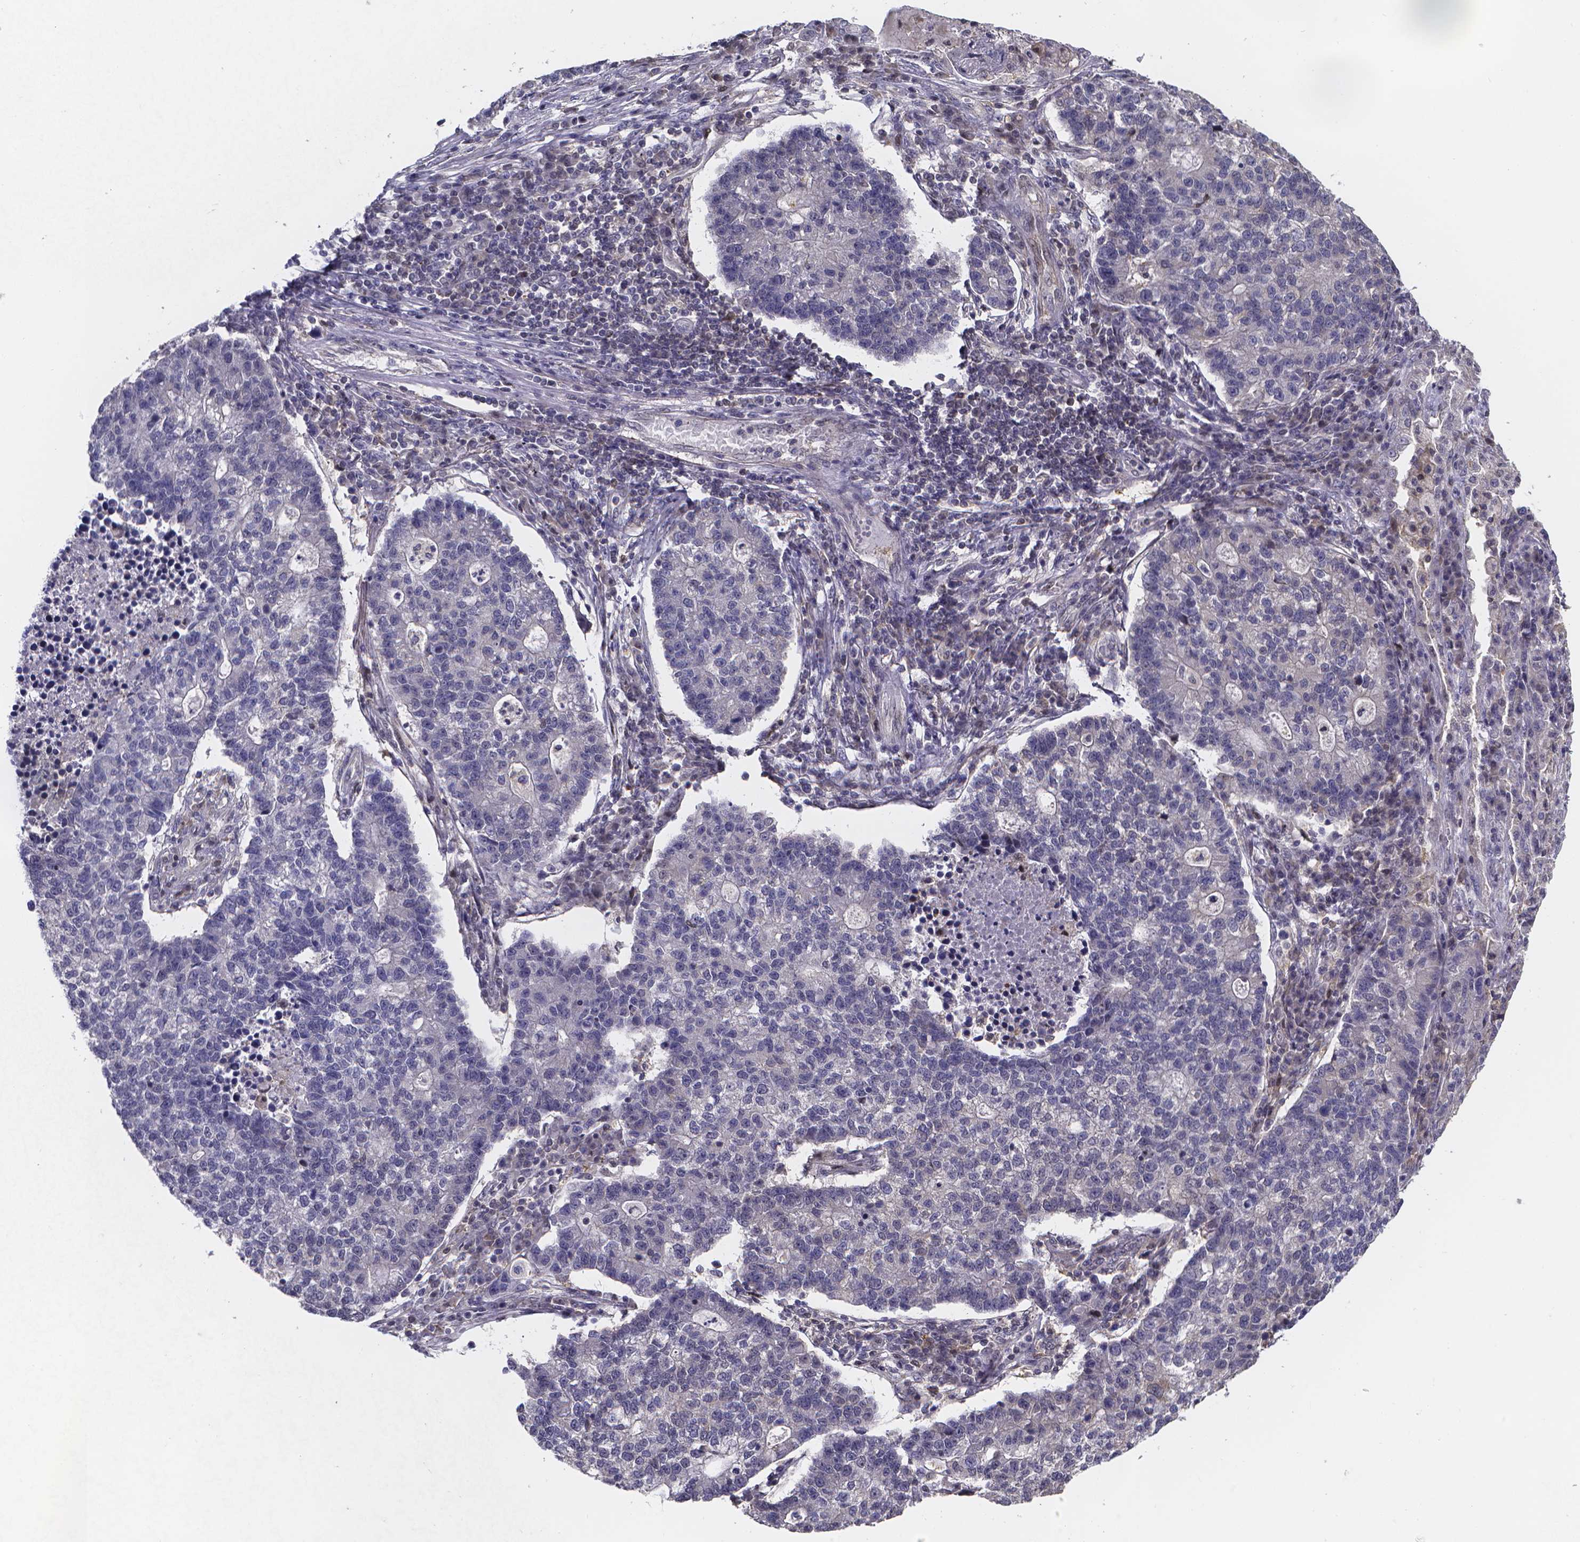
{"staining": {"intensity": "negative", "quantity": "none", "location": "none"}, "tissue": "lung cancer", "cell_type": "Tumor cells", "image_type": "cancer", "snomed": [{"axis": "morphology", "description": "Adenocarcinoma, NOS"}, {"axis": "topography", "description": "Lung"}], "caption": "Tumor cells are negative for protein expression in human adenocarcinoma (lung). (Brightfield microscopy of DAB (3,3'-diaminobenzidine) immunohistochemistry (IHC) at high magnification).", "gene": "PAH", "patient": {"sex": "male", "age": 57}}